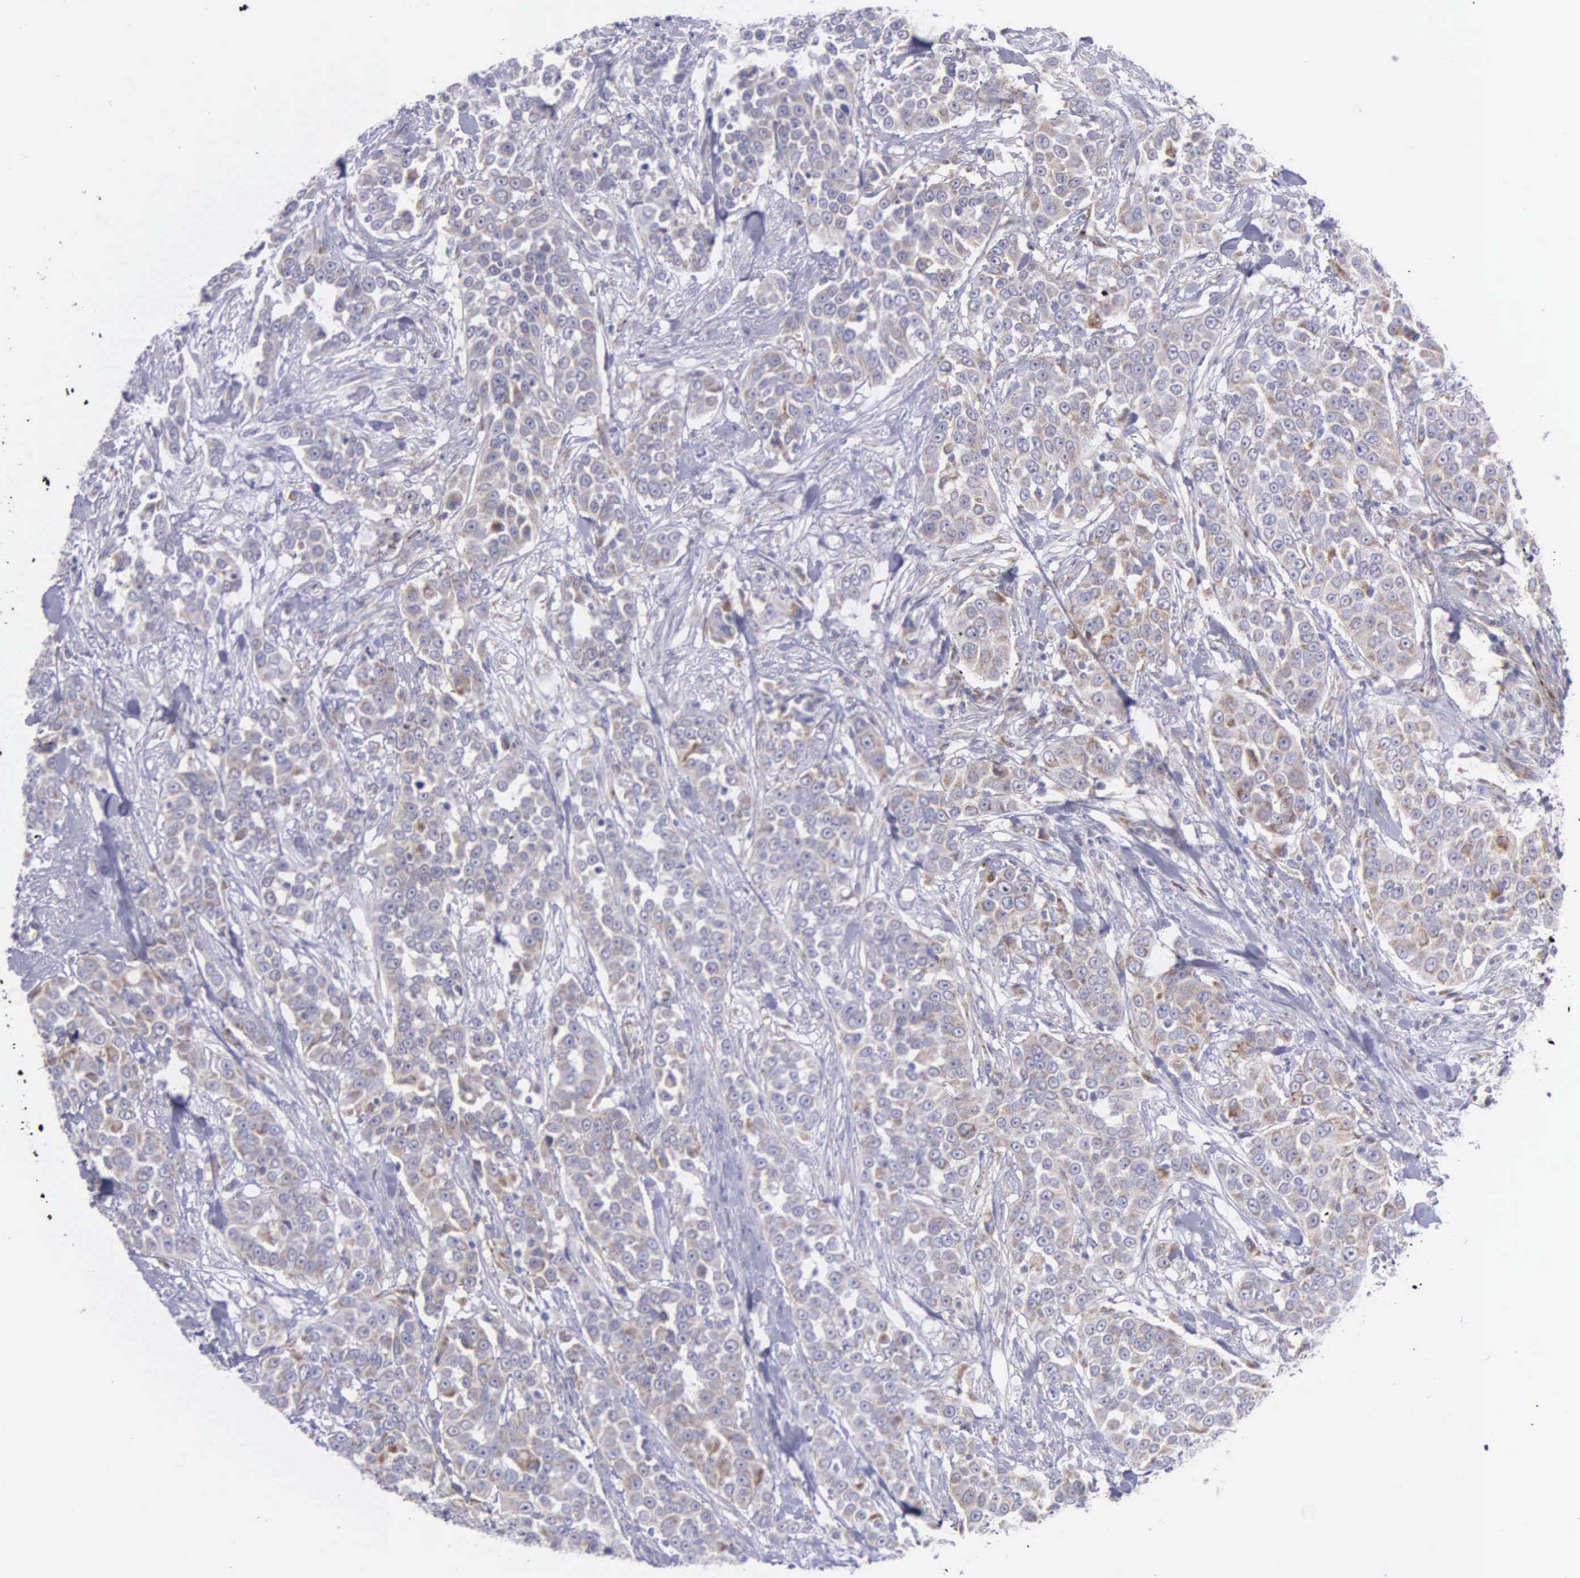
{"staining": {"intensity": "weak", "quantity": "25%-75%", "location": "cytoplasmic/membranous"}, "tissue": "urothelial cancer", "cell_type": "Tumor cells", "image_type": "cancer", "snomed": [{"axis": "morphology", "description": "Urothelial carcinoma, High grade"}, {"axis": "topography", "description": "Urinary bladder"}], "caption": "Tumor cells demonstrate low levels of weak cytoplasmic/membranous staining in approximately 25%-75% of cells in human urothelial carcinoma (high-grade). The staining was performed using DAB, with brown indicating positive protein expression. Nuclei are stained blue with hematoxylin.", "gene": "SYNJ2BP", "patient": {"sex": "female", "age": 80}}